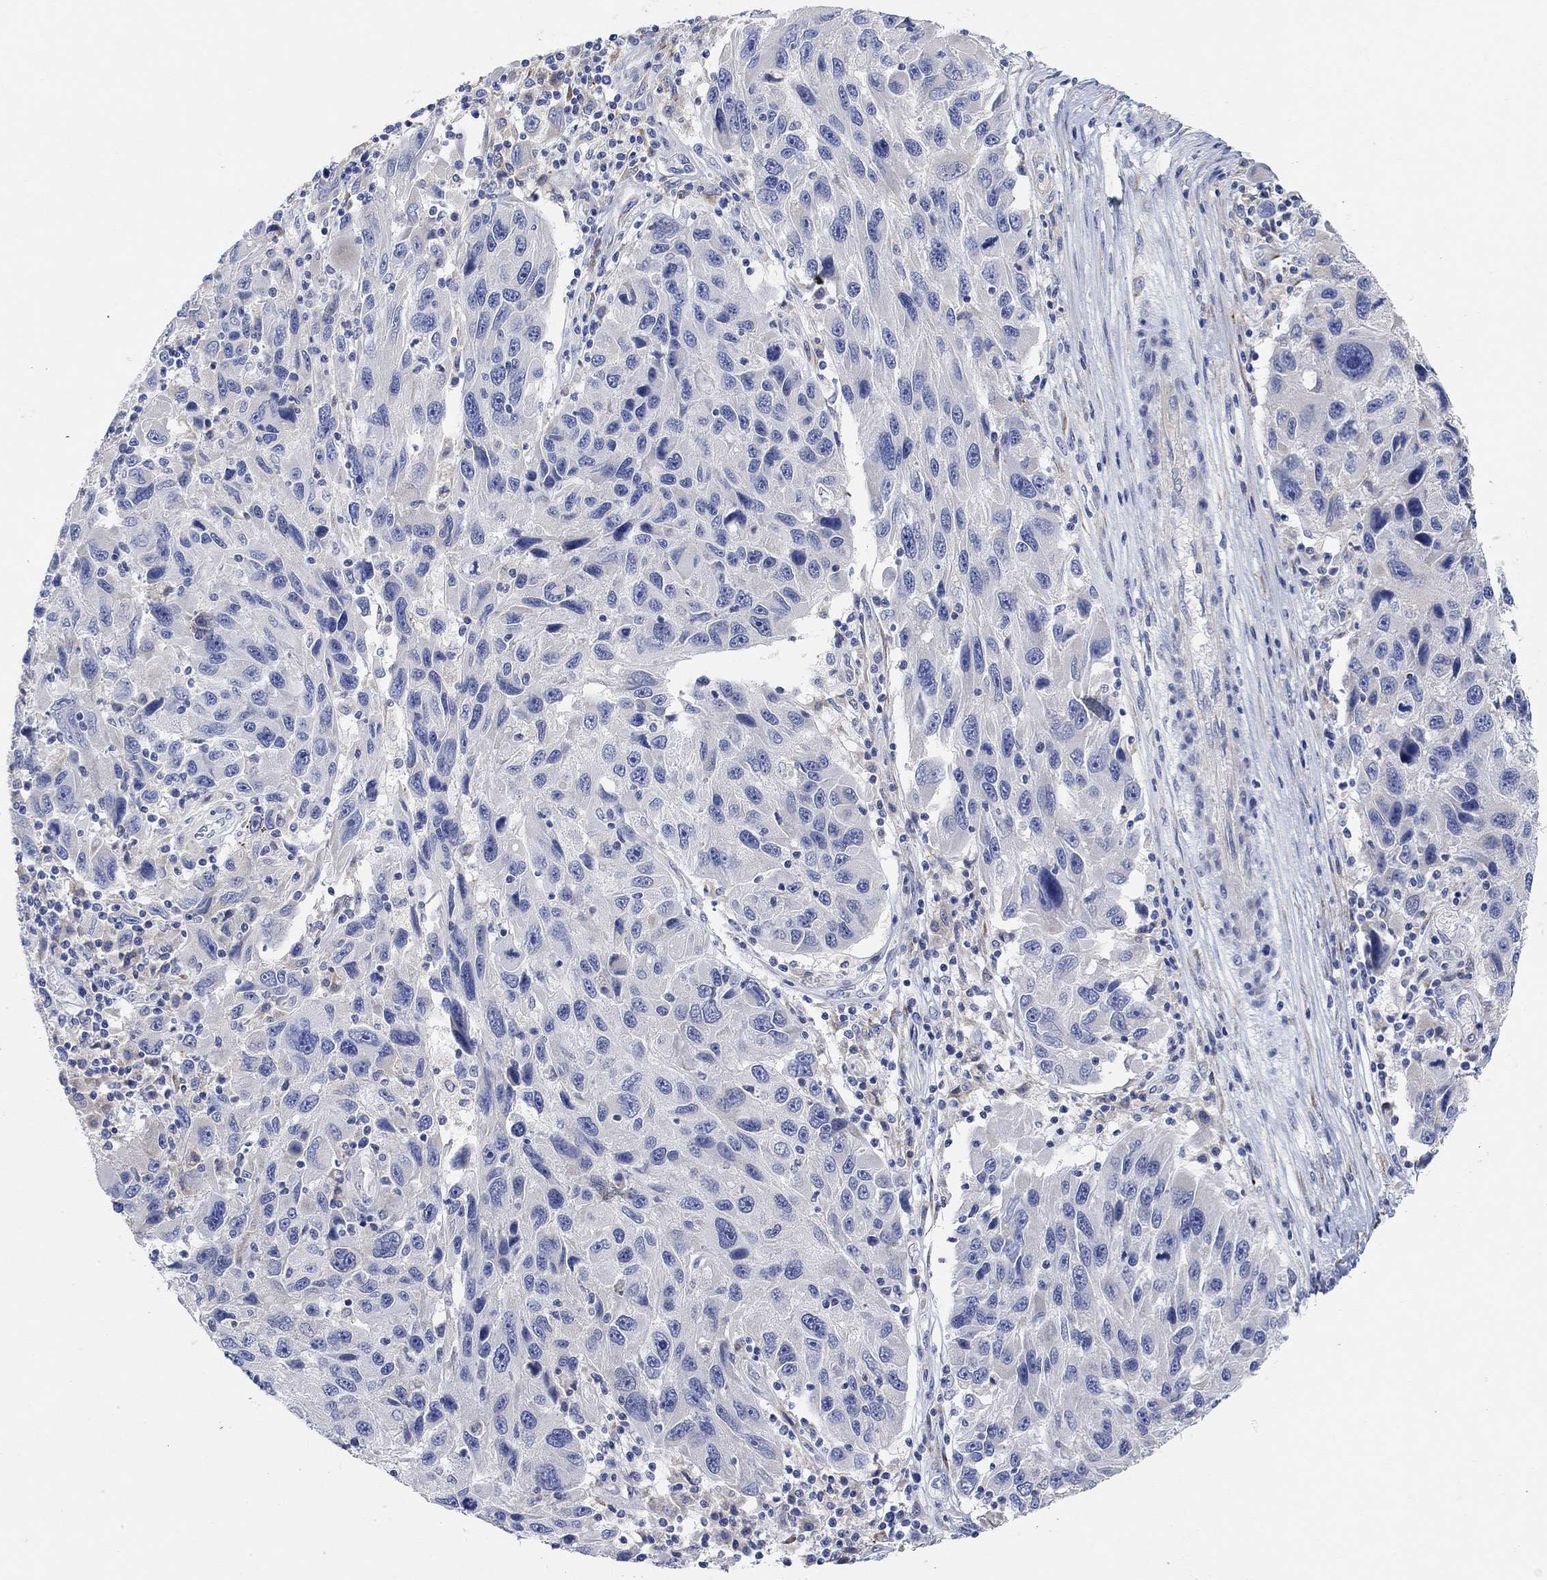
{"staining": {"intensity": "weak", "quantity": "<25%", "location": "cytoplasmic/membranous"}, "tissue": "melanoma", "cell_type": "Tumor cells", "image_type": "cancer", "snomed": [{"axis": "morphology", "description": "Malignant melanoma, NOS"}, {"axis": "topography", "description": "Skin"}], "caption": "IHC photomicrograph of neoplastic tissue: human malignant melanoma stained with DAB (3,3'-diaminobenzidine) reveals no significant protein positivity in tumor cells.", "gene": "RGS1", "patient": {"sex": "male", "age": 53}}